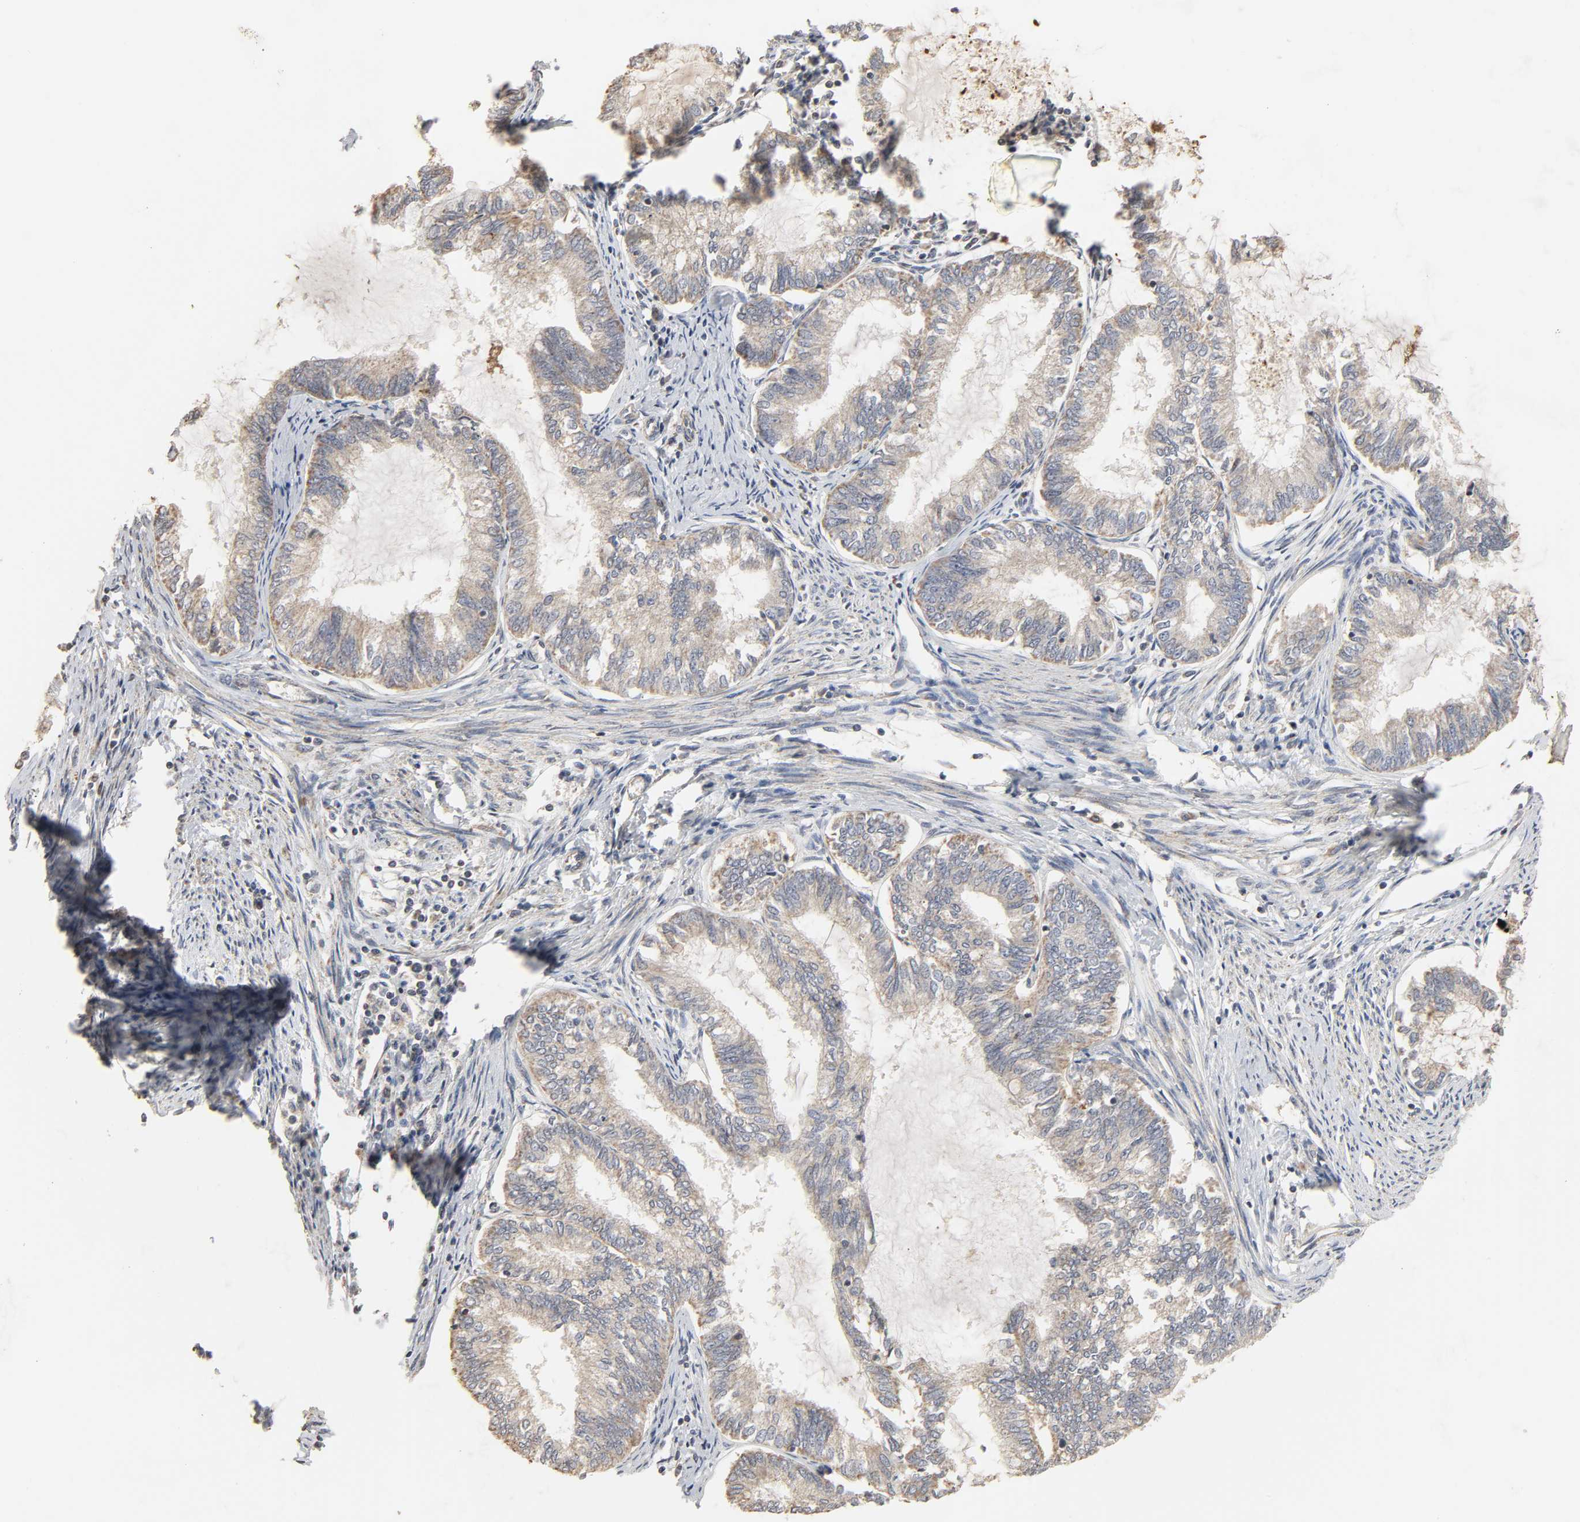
{"staining": {"intensity": "weak", "quantity": ">75%", "location": "cytoplasmic/membranous"}, "tissue": "endometrial cancer", "cell_type": "Tumor cells", "image_type": "cancer", "snomed": [{"axis": "morphology", "description": "Adenocarcinoma, NOS"}, {"axis": "topography", "description": "Endometrium"}], "caption": "Endometrial adenocarcinoma stained with a protein marker reveals weak staining in tumor cells.", "gene": "CLEC4E", "patient": {"sex": "female", "age": 86}}